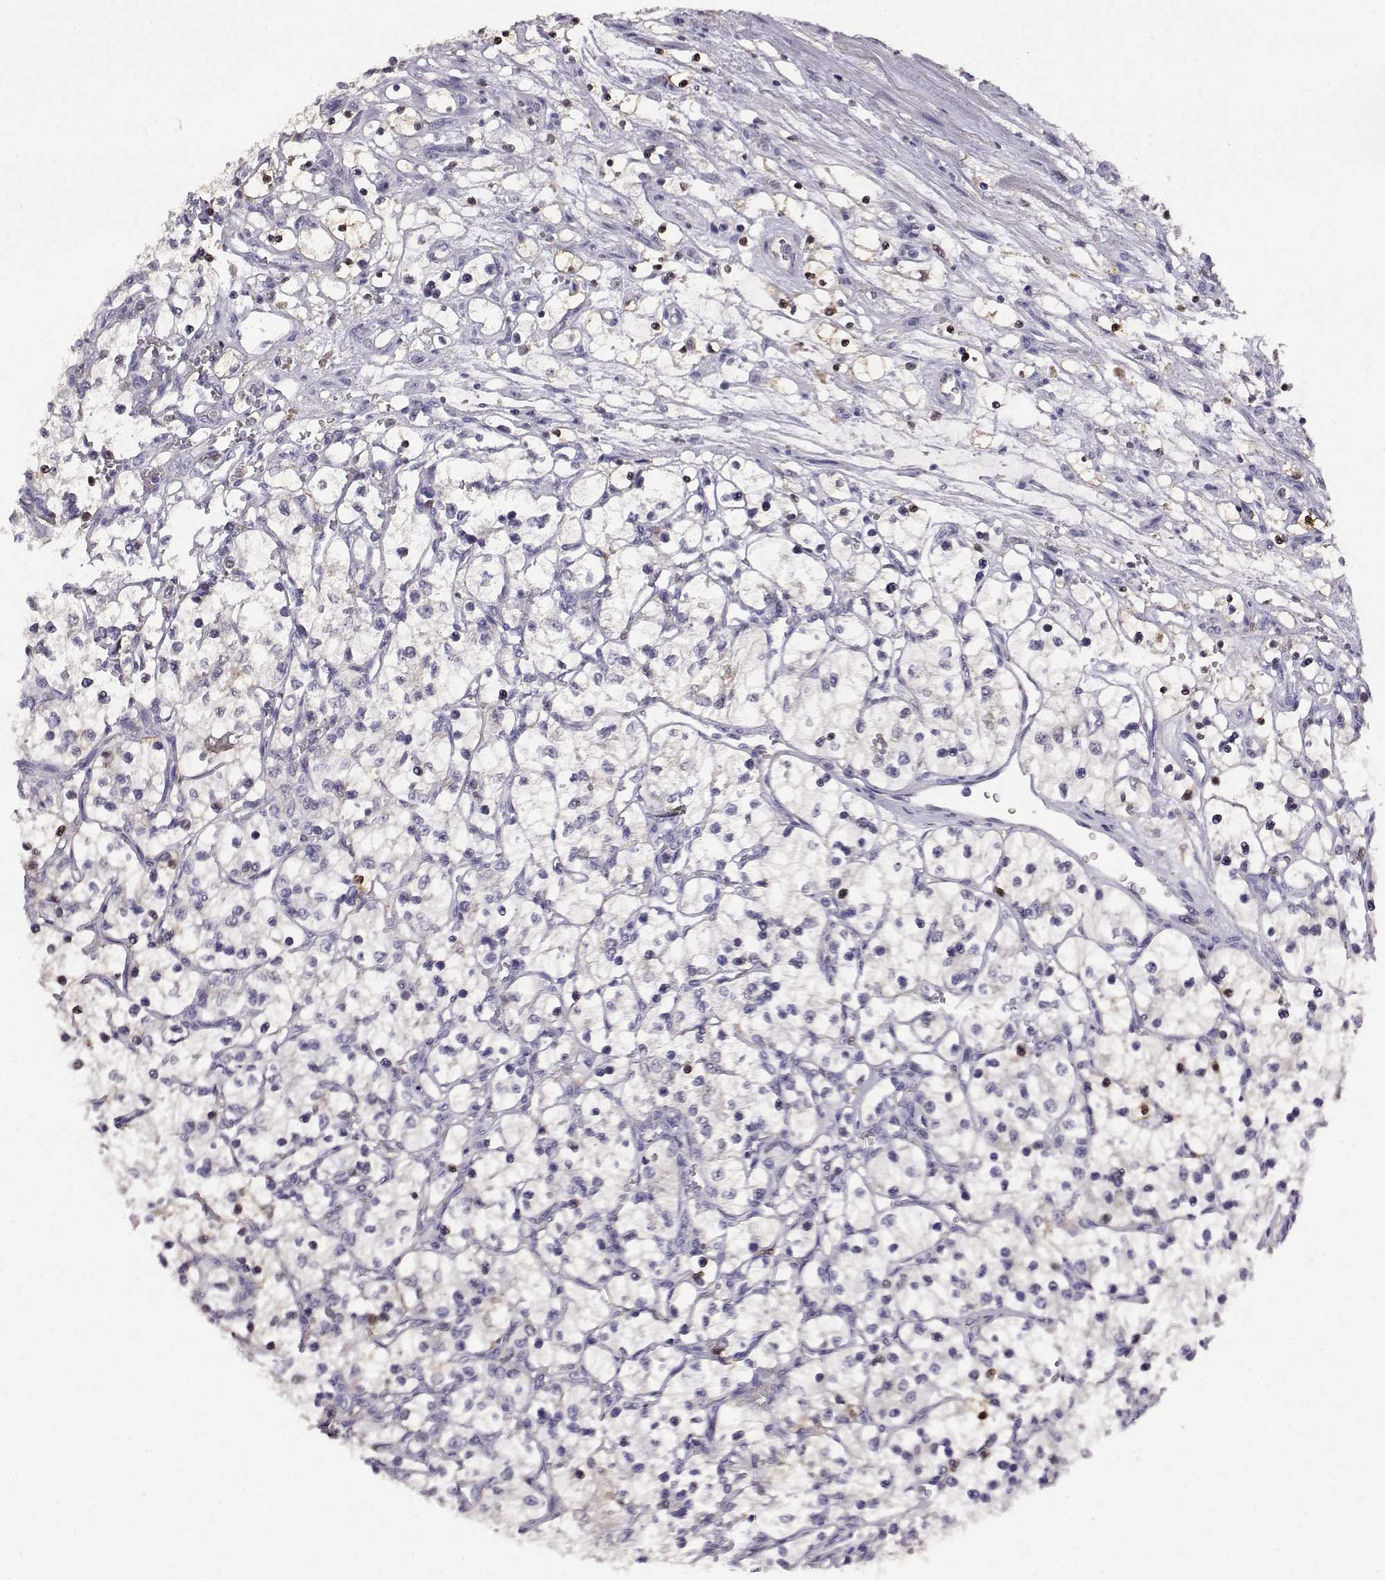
{"staining": {"intensity": "negative", "quantity": "none", "location": "none"}, "tissue": "renal cancer", "cell_type": "Tumor cells", "image_type": "cancer", "snomed": [{"axis": "morphology", "description": "Adenocarcinoma, NOS"}, {"axis": "topography", "description": "Kidney"}], "caption": "A high-resolution histopathology image shows immunohistochemistry staining of renal cancer (adenocarcinoma), which displays no significant staining in tumor cells. (Immunohistochemistry, brightfield microscopy, high magnification).", "gene": "AKR1B1", "patient": {"sex": "female", "age": 69}}